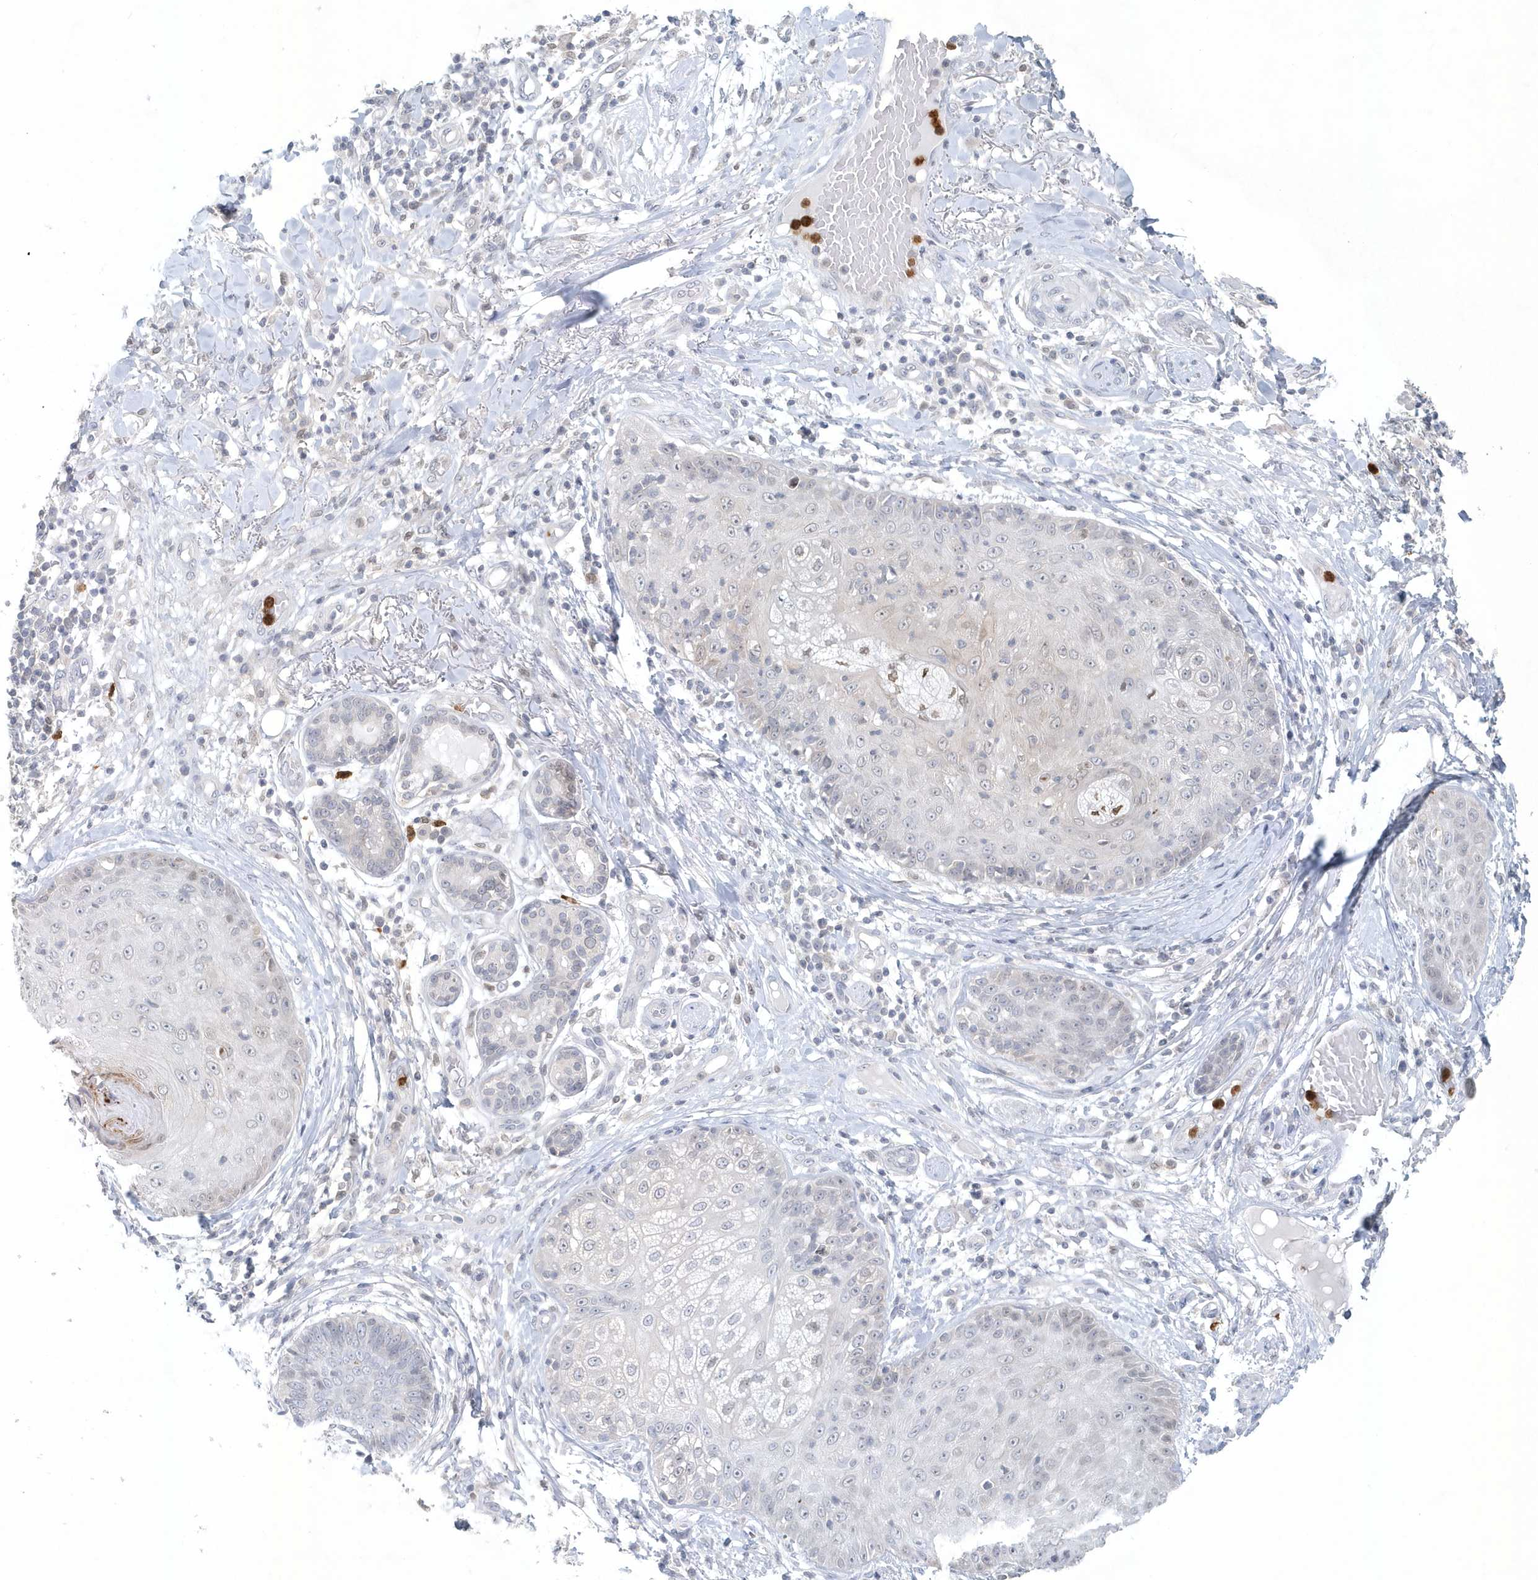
{"staining": {"intensity": "negative", "quantity": "none", "location": "none"}, "tissue": "skin cancer", "cell_type": "Tumor cells", "image_type": "cancer", "snomed": [{"axis": "morphology", "description": "Squamous cell carcinoma, NOS"}, {"axis": "topography", "description": "Skin"}], "caption": "High magnification brightfield microscopy of skin cancer stained with DAB (3,3'-diaminobenzidine) (brown) and counterstained with hematoxylin (blue): tumor cells show no significant staining.", "gene": "NUP54", "patient": {"sex": "female", "age": 88}}